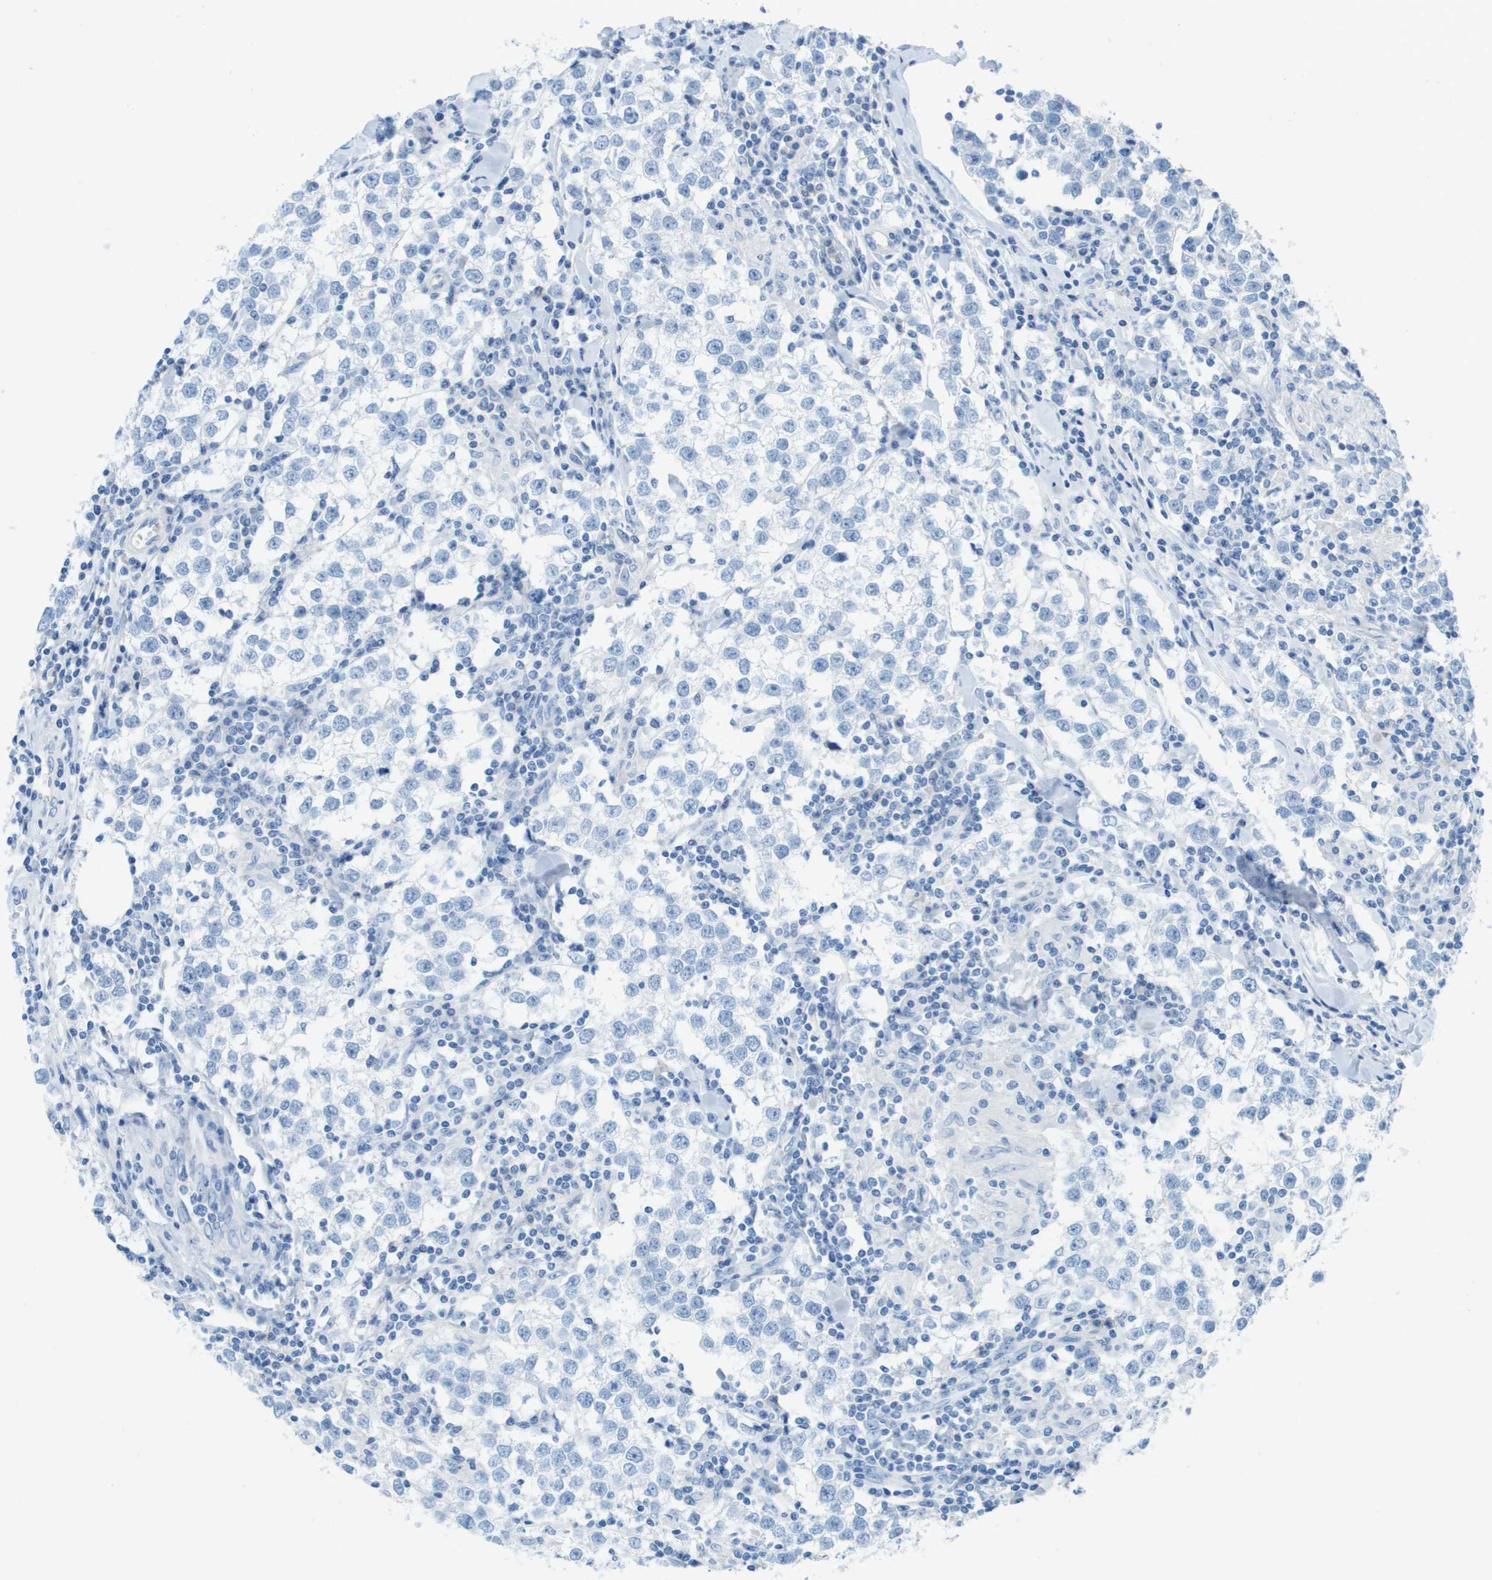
{"staining": {"intensity": "negative", "quantity": "none", "location": "none"}, "tissue": "testis cancer", "cell_type": "Tumor cells", "image_type": "cancer", "snomed": [{"axis": "morphology", "description": "Seminoma, NOS"}, {"axis": "morphology", "description": "Carcinoma, Embryonal, NOS"}, {"axis": "topography", "description": "Testis"}], "caption": "High magnification brightfield microscopy of testis cancer (seminoma) stained with DAB (brown) and counterstained with hematoxylin (blue): tumor cells show no significant expression.", "gene": "CD46", "patient": {"sex": "male", "age": 36}}